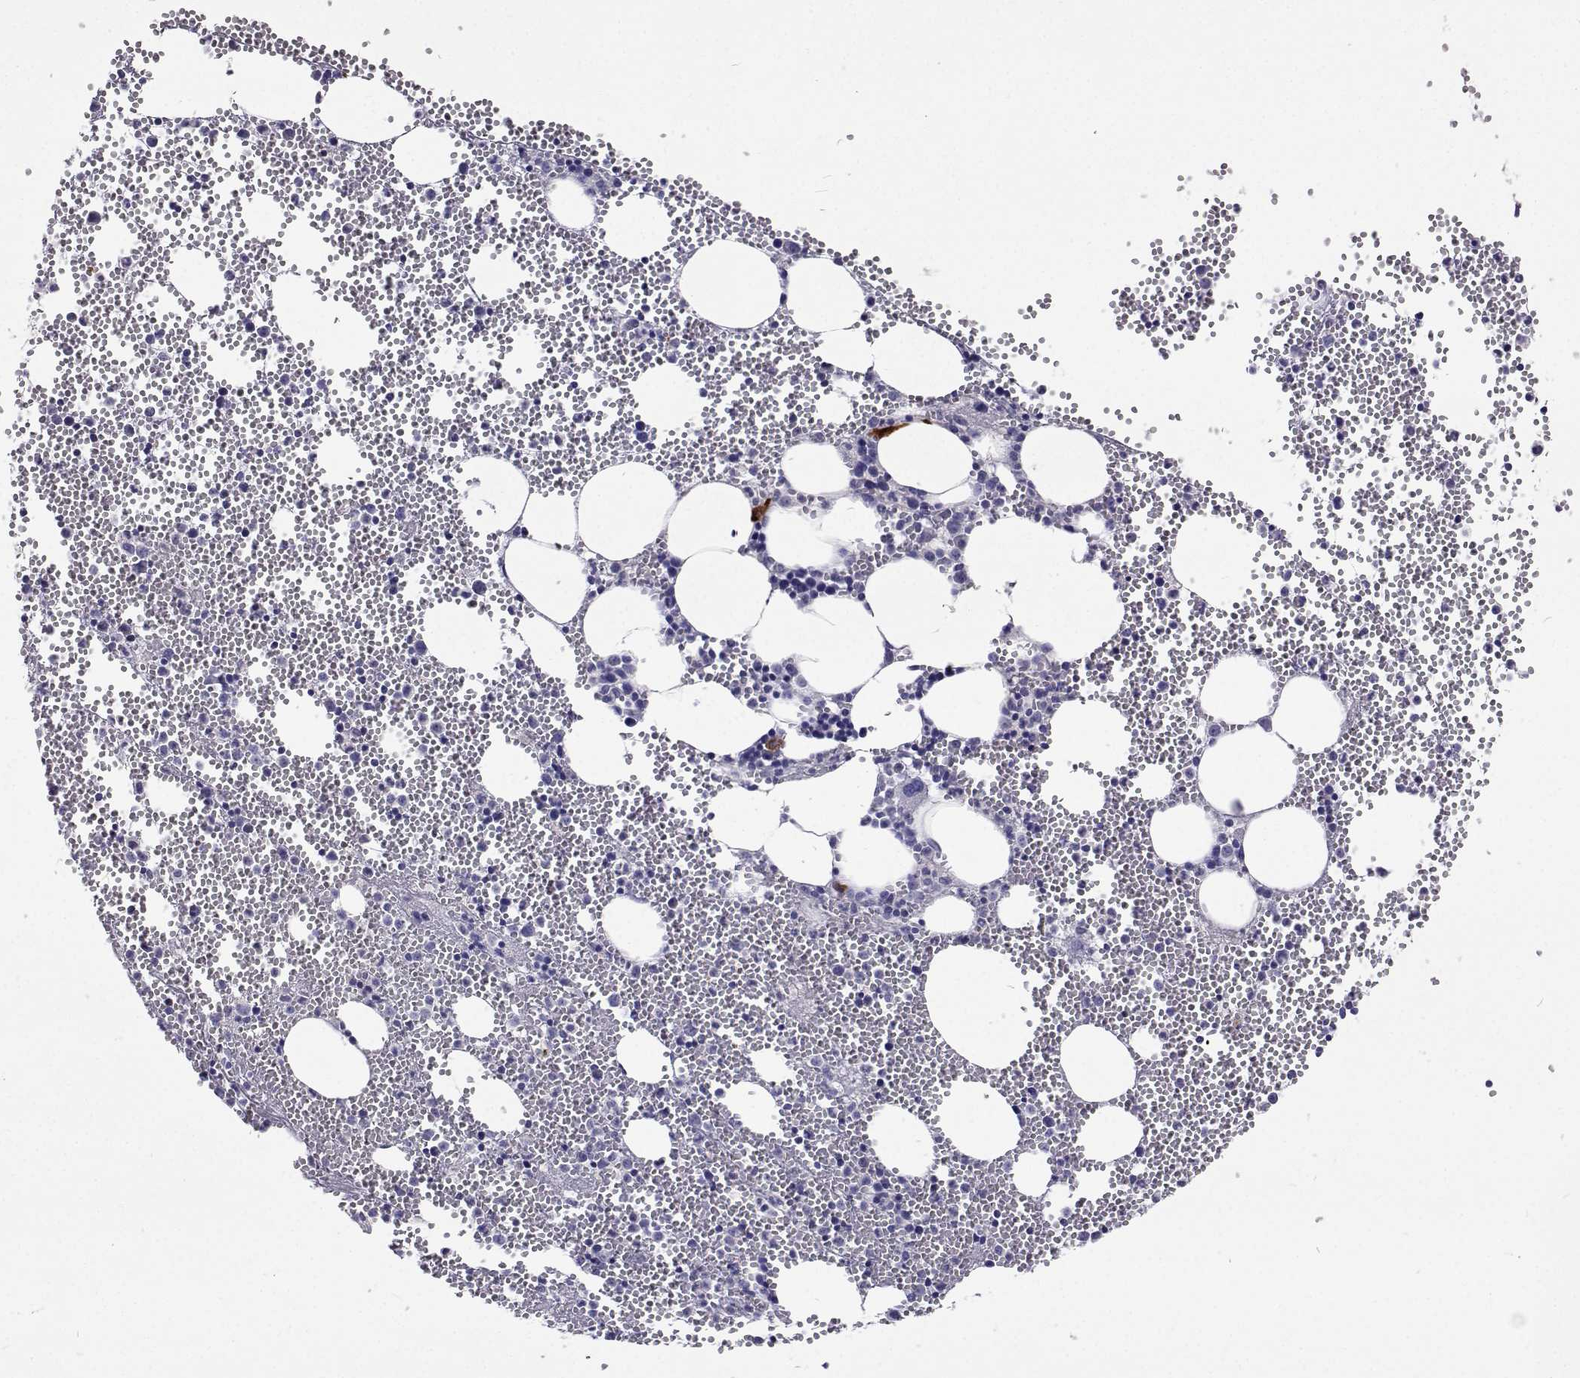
{"staining": {"intensity": "negative", "quantity": "none", "location": "none"}, "tissue": "bone marrow", "cell_type": "Hematopoietic cells", "image_type": "normal", "snomed": [{"axis": "morphology", "description": "Normal tissue, NOS"}, {"axis": "topography", "description": "Bone marrow"}], "caption": "The micrograph shows no staining of hematopoietic cells in benign bone marrow. (DAB immunohistochemistry with hematoxylin counter stain).", "gene": "CFAP44", "patient": {"sex": "male", "age": 89}}